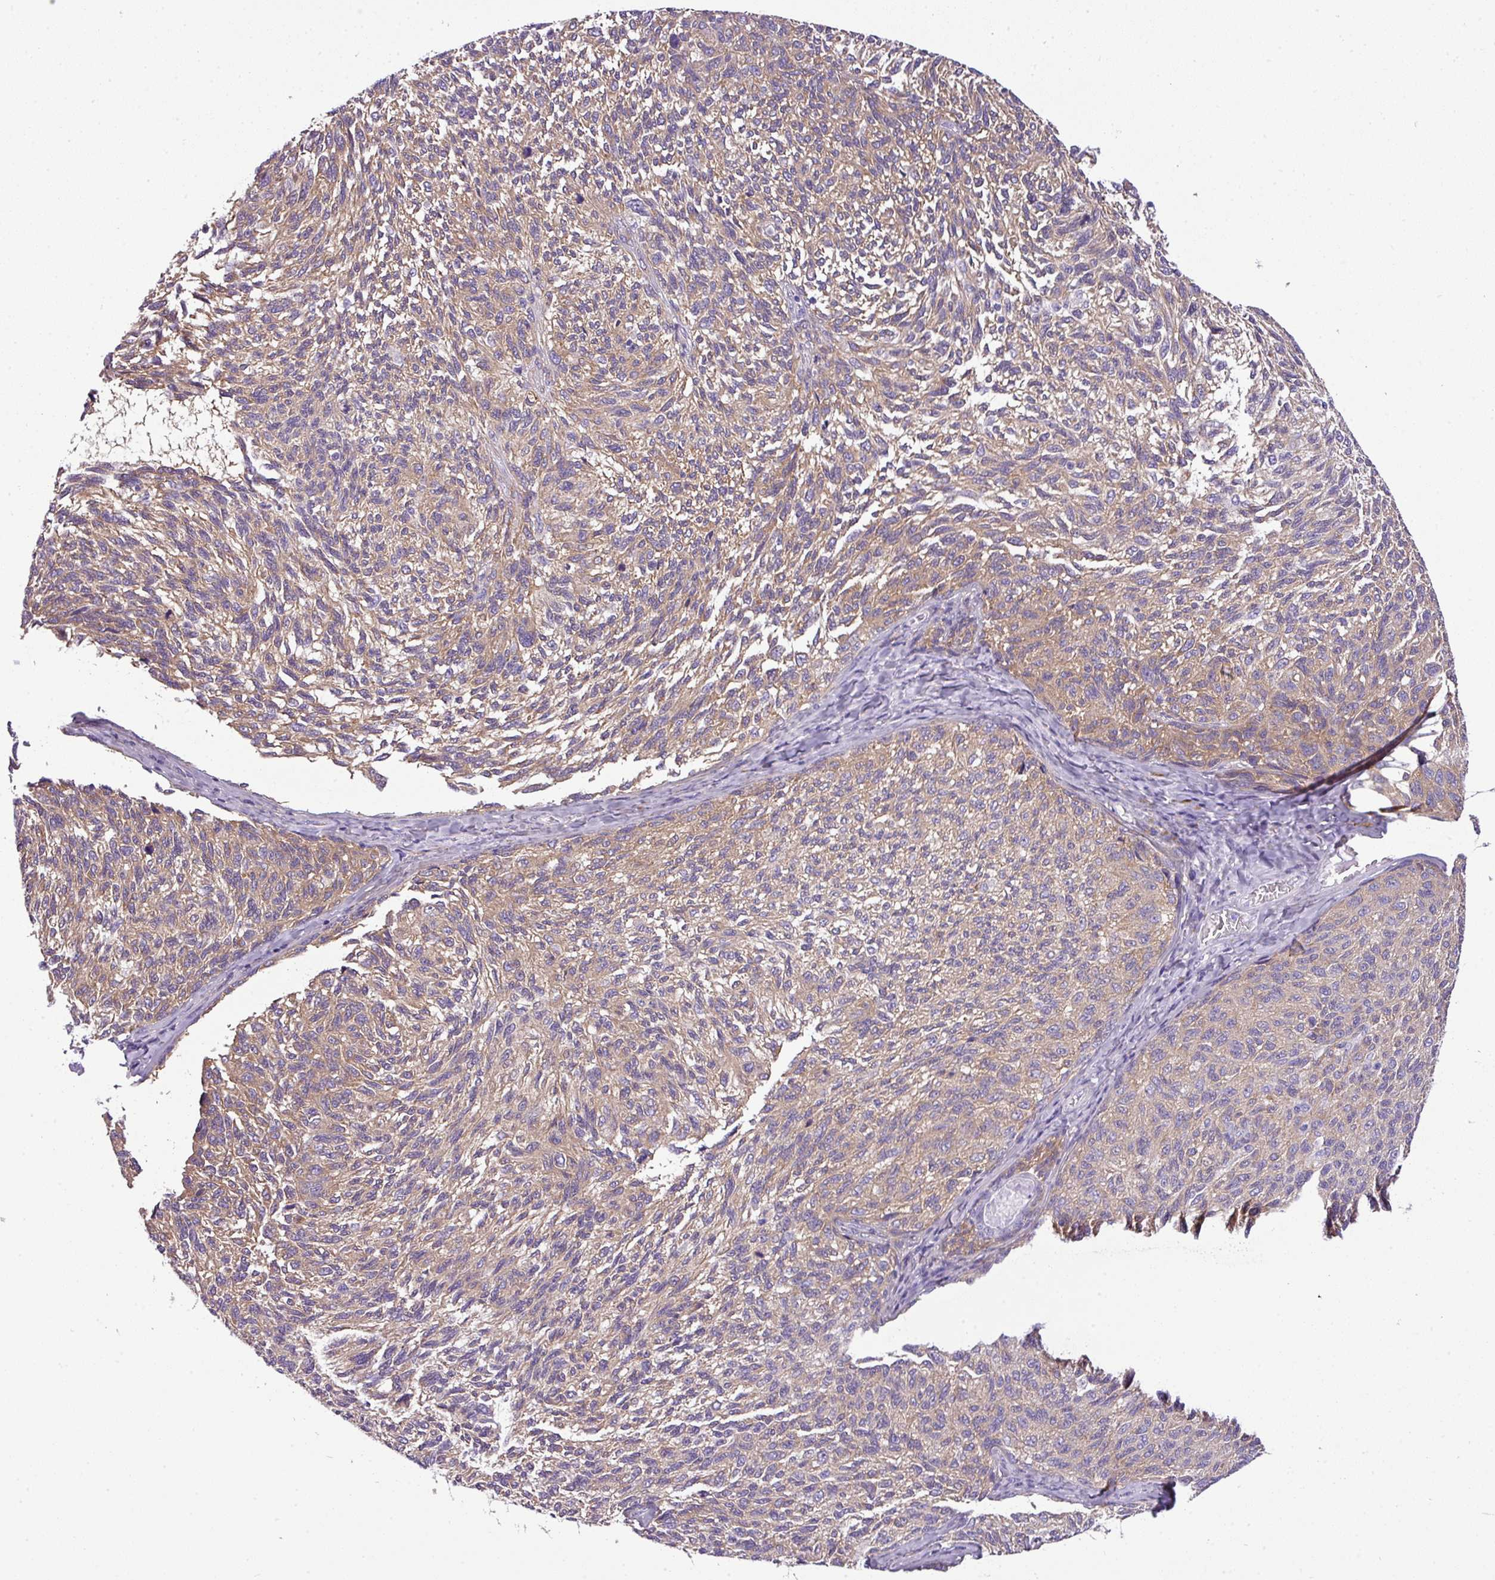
{"staining": {"intensity": "moderate", "quantity": ">75%", "location": "cytoplasmic/membranous"}, "tissue": "melanoma", "cell_type": "Tumor cells", "image_type": "cancer", "snomed": [{"axis": "morphology", "description": "Malignant melanoma, NOS"}, {"axis": "topography", "description": "Skin"}], "caption": "An IHC micrograph of neoplastic tissue is shown. Protein staining in brown labels moderate cytoplasmic/membranous positivity in melanoma within tumor cells.", "gene": "PARD6G", "patient": {"sex": "female", "age": 73}}